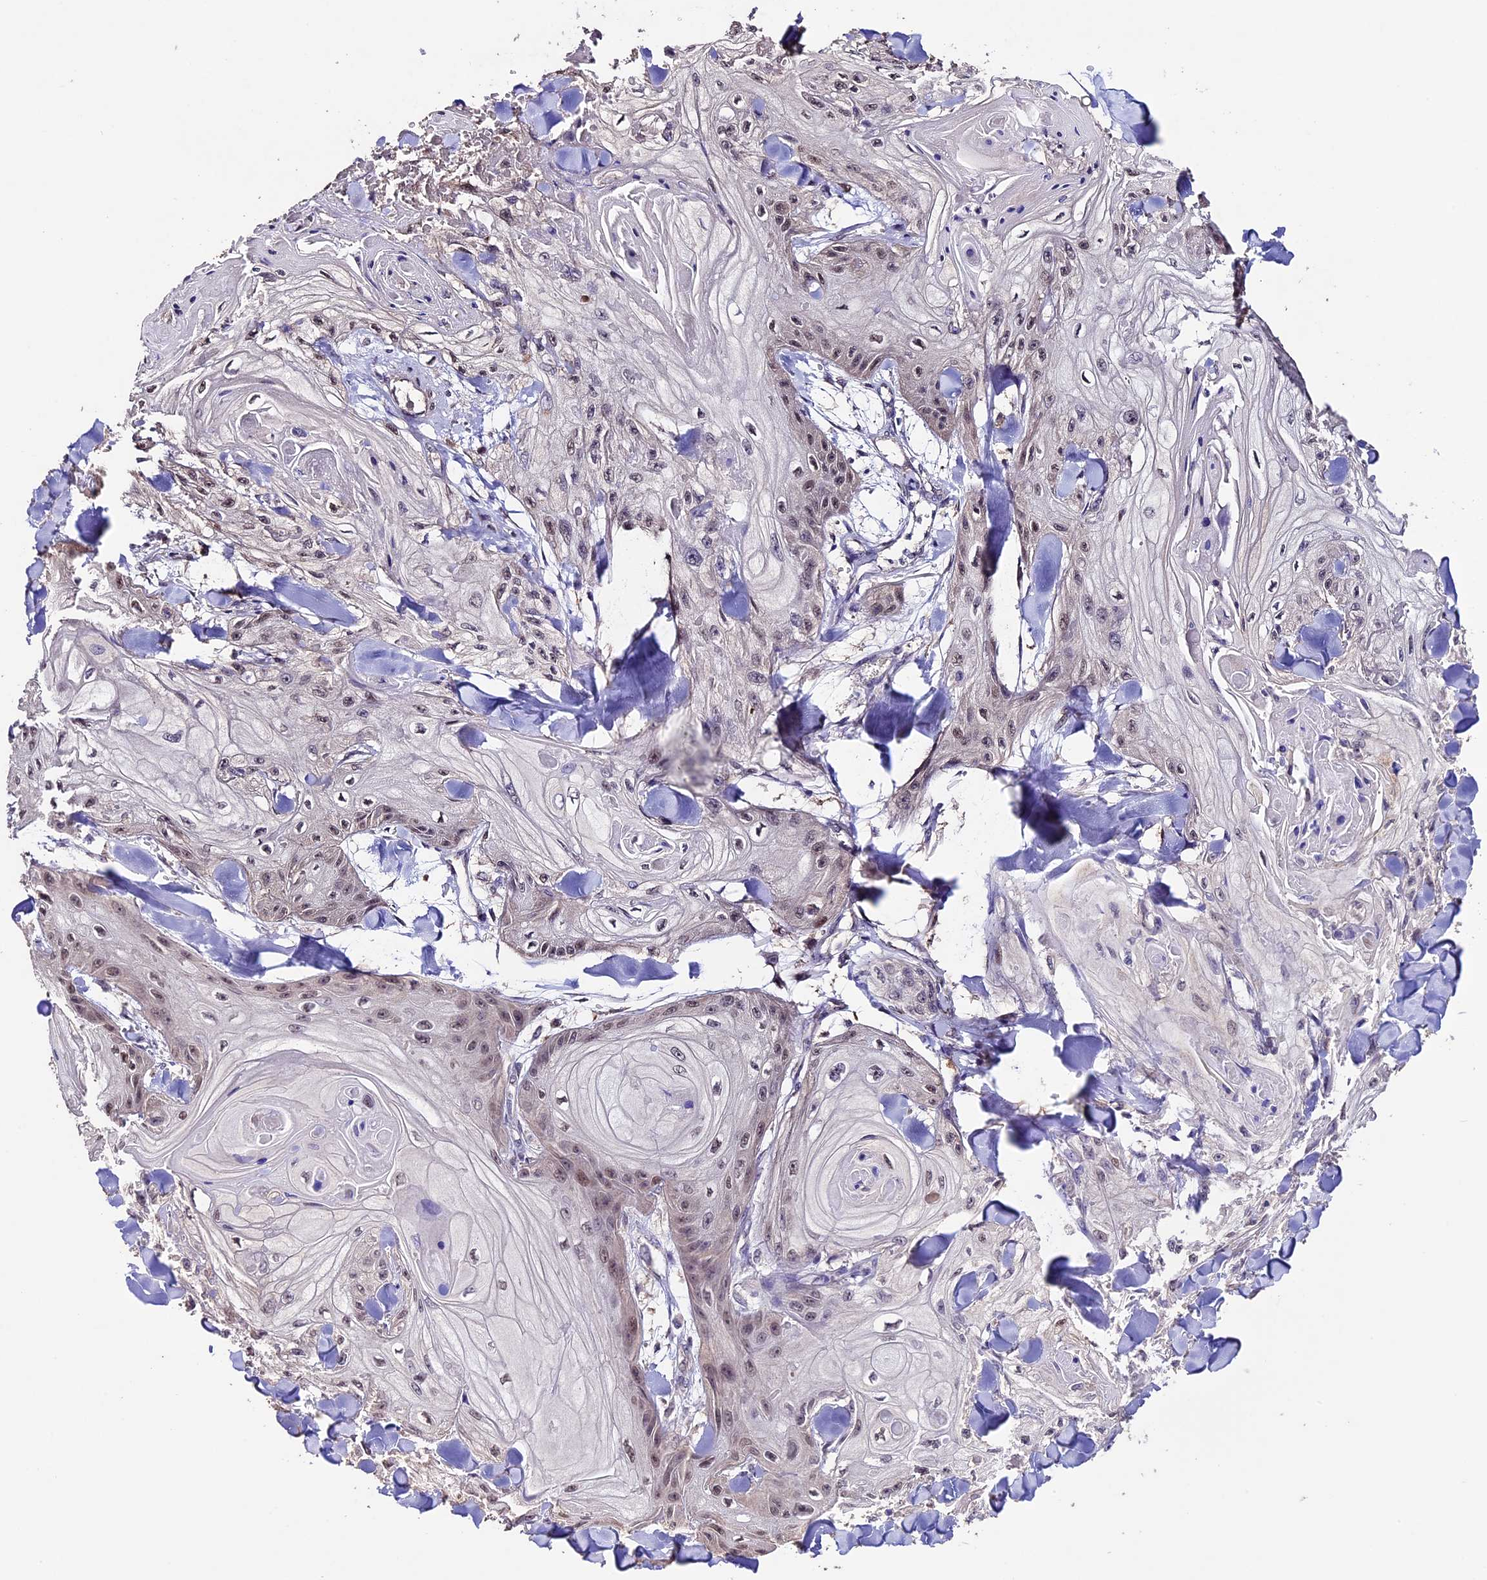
{"staining": {"intensity": "weak", "quantity": "25%-75%", "location": "nuclear"}, "tissue": "skin cancer", "cell_type": "Tumor cells", "image_type": "cancer", "snomed": [{"axis": "morphology", "description": "Squamous cell carcinoma, NOS"}, {"axis": "topography", "description": "Skin"}], "caption": "Skin cancer stained with immunohistochemistry displays weak nuclear expression in about 25%-75% of tumor cells.", "gene": "DIS3L", "patient": {"sex": "male", "age": 74}}